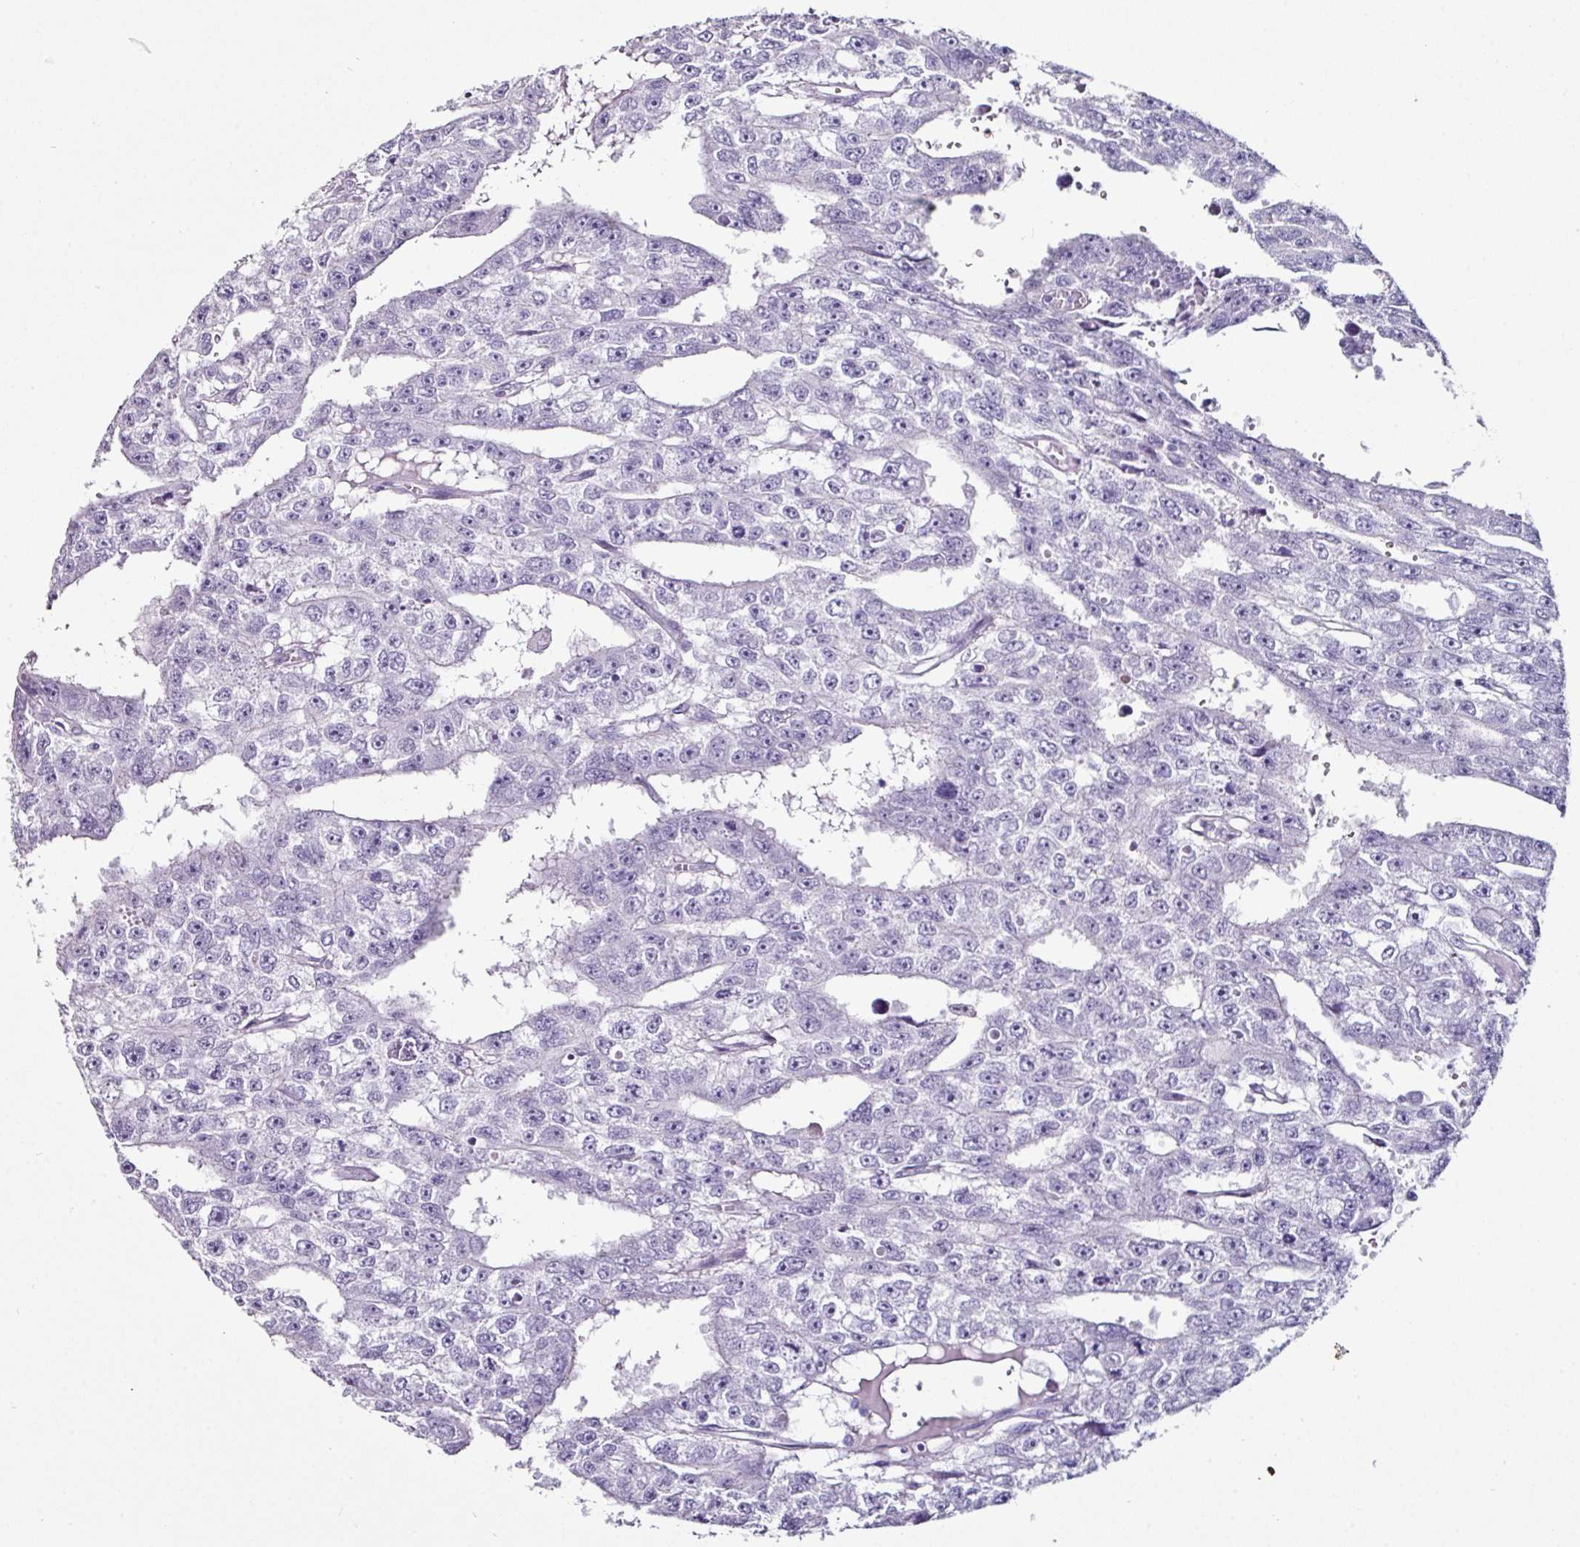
{"staining": {"intensity": "negative", "quantity": "none", "location": "none"}, "tissue": "testis cancer", "cell_type": "Tumor cells", "image_type": "cancer", "snomed": [{"axis": "morphology", "description": "Carcinoma, Embryonal, NOS"}, {"axis": "topography", "description": "Testis"}], "caption": "High power microscopy histopathology image of an immunohistochemistry histopathology image of testis cancer (embryonal carcinoma), revealing no significant staining in tumor cells. (DAB IHC visualized using brightfield microscopy, high magnification).", "gene": "GLP2R", "patient": {"sex": "male", "age": 20}}